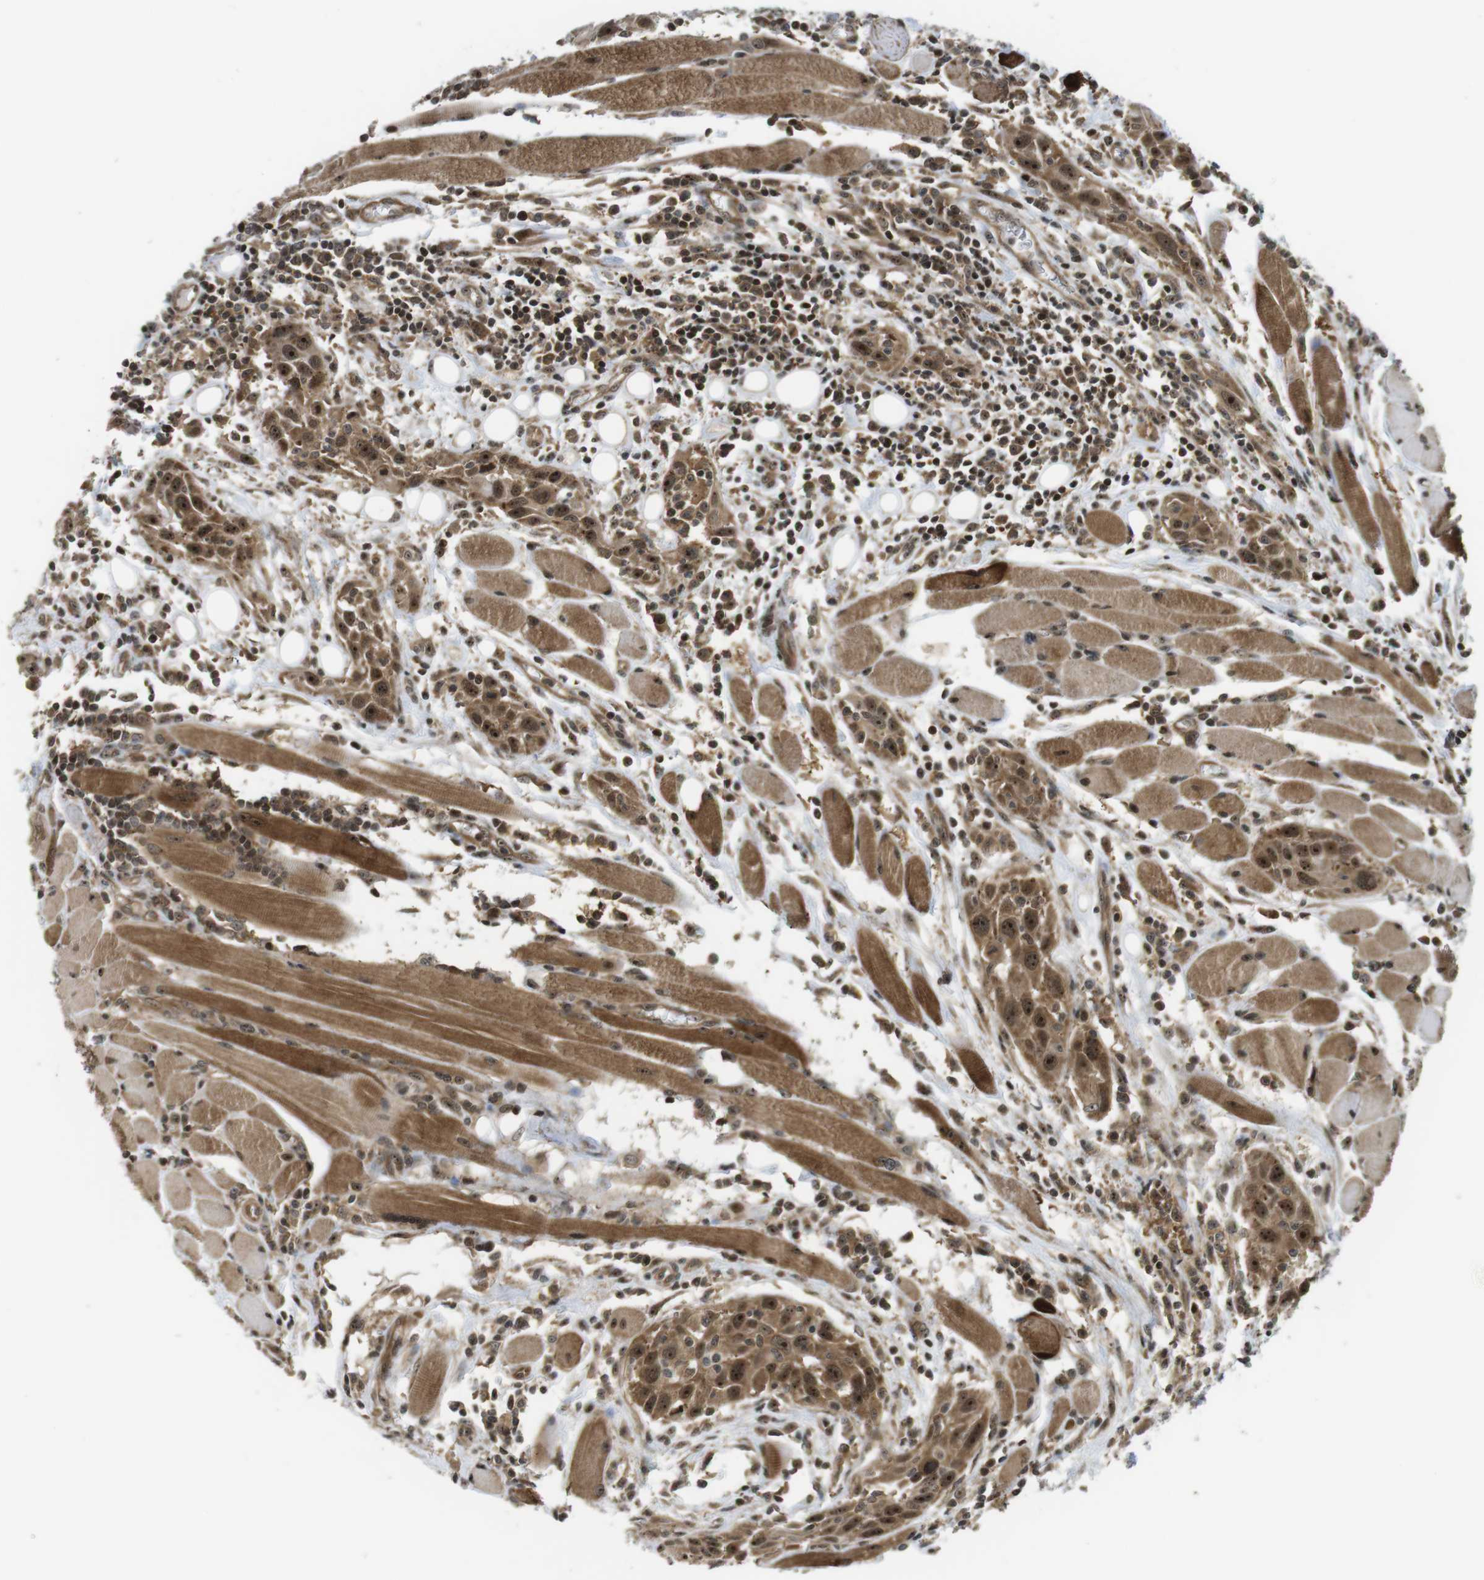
{"staining": {"intensity": "strong", "quantity": ">75%", "location": "cytoplasmic/membranous,nuclear"}, "tissue": "head and neck cancer", "cell_type": "Tumor cells", "image_type": "cancer", "snomed": [{"axis": "morphology", "description": "Squamous cell carcinoma, NOS"}, {"axis": "topography", "description": "Oral tissue"}, {"axis": "topography", "description": "Head-Neck"}], "caption": "Immunohistochemical staining of head and neck squamous cell carcinoma shows strong cytoplasmic/membranous and nuclear protein positivity in approximately >75% of tumor cells.", "gene": "CC2D1A", "patient": {"sex": "female", "age": 50}}